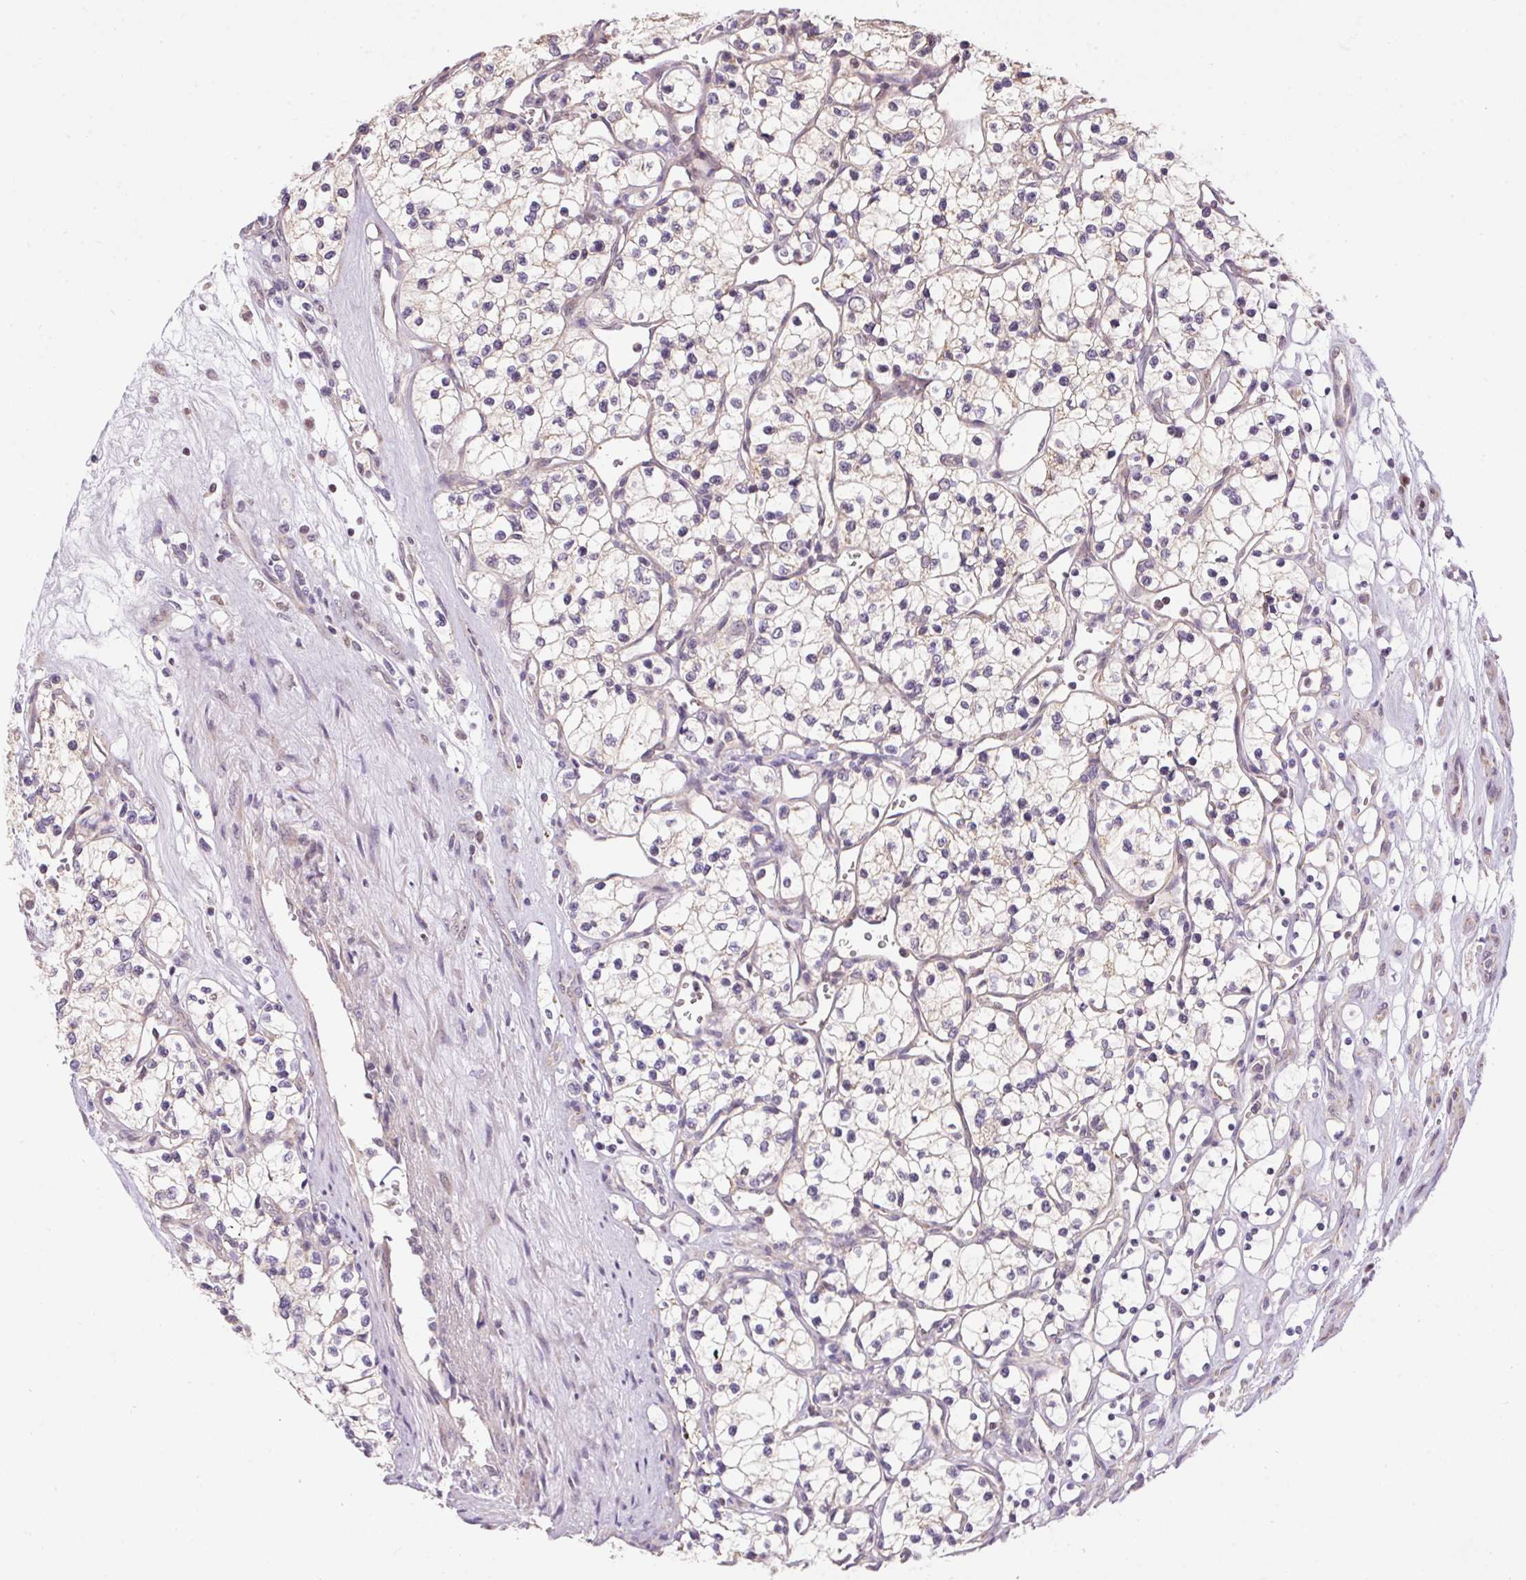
{"staining": {"intensity": "negative", "quantity": "none", "location": "none"}, "tissue": "renal cancer", "cell_type": "Tumor cells", "image_type": "cancer", "snomed": [{"axis": "morphology", "description": "Adenocarcinoma, NOS"}, {"axis": "topography", "description": "Kidney"}], "caption": "Adenocarcinoma (renal) was stained to show a protein in brown. There is no significant expression in tumor cells.", "gene": "SC5D", "patient": {"sex": "female", "age": 69}}